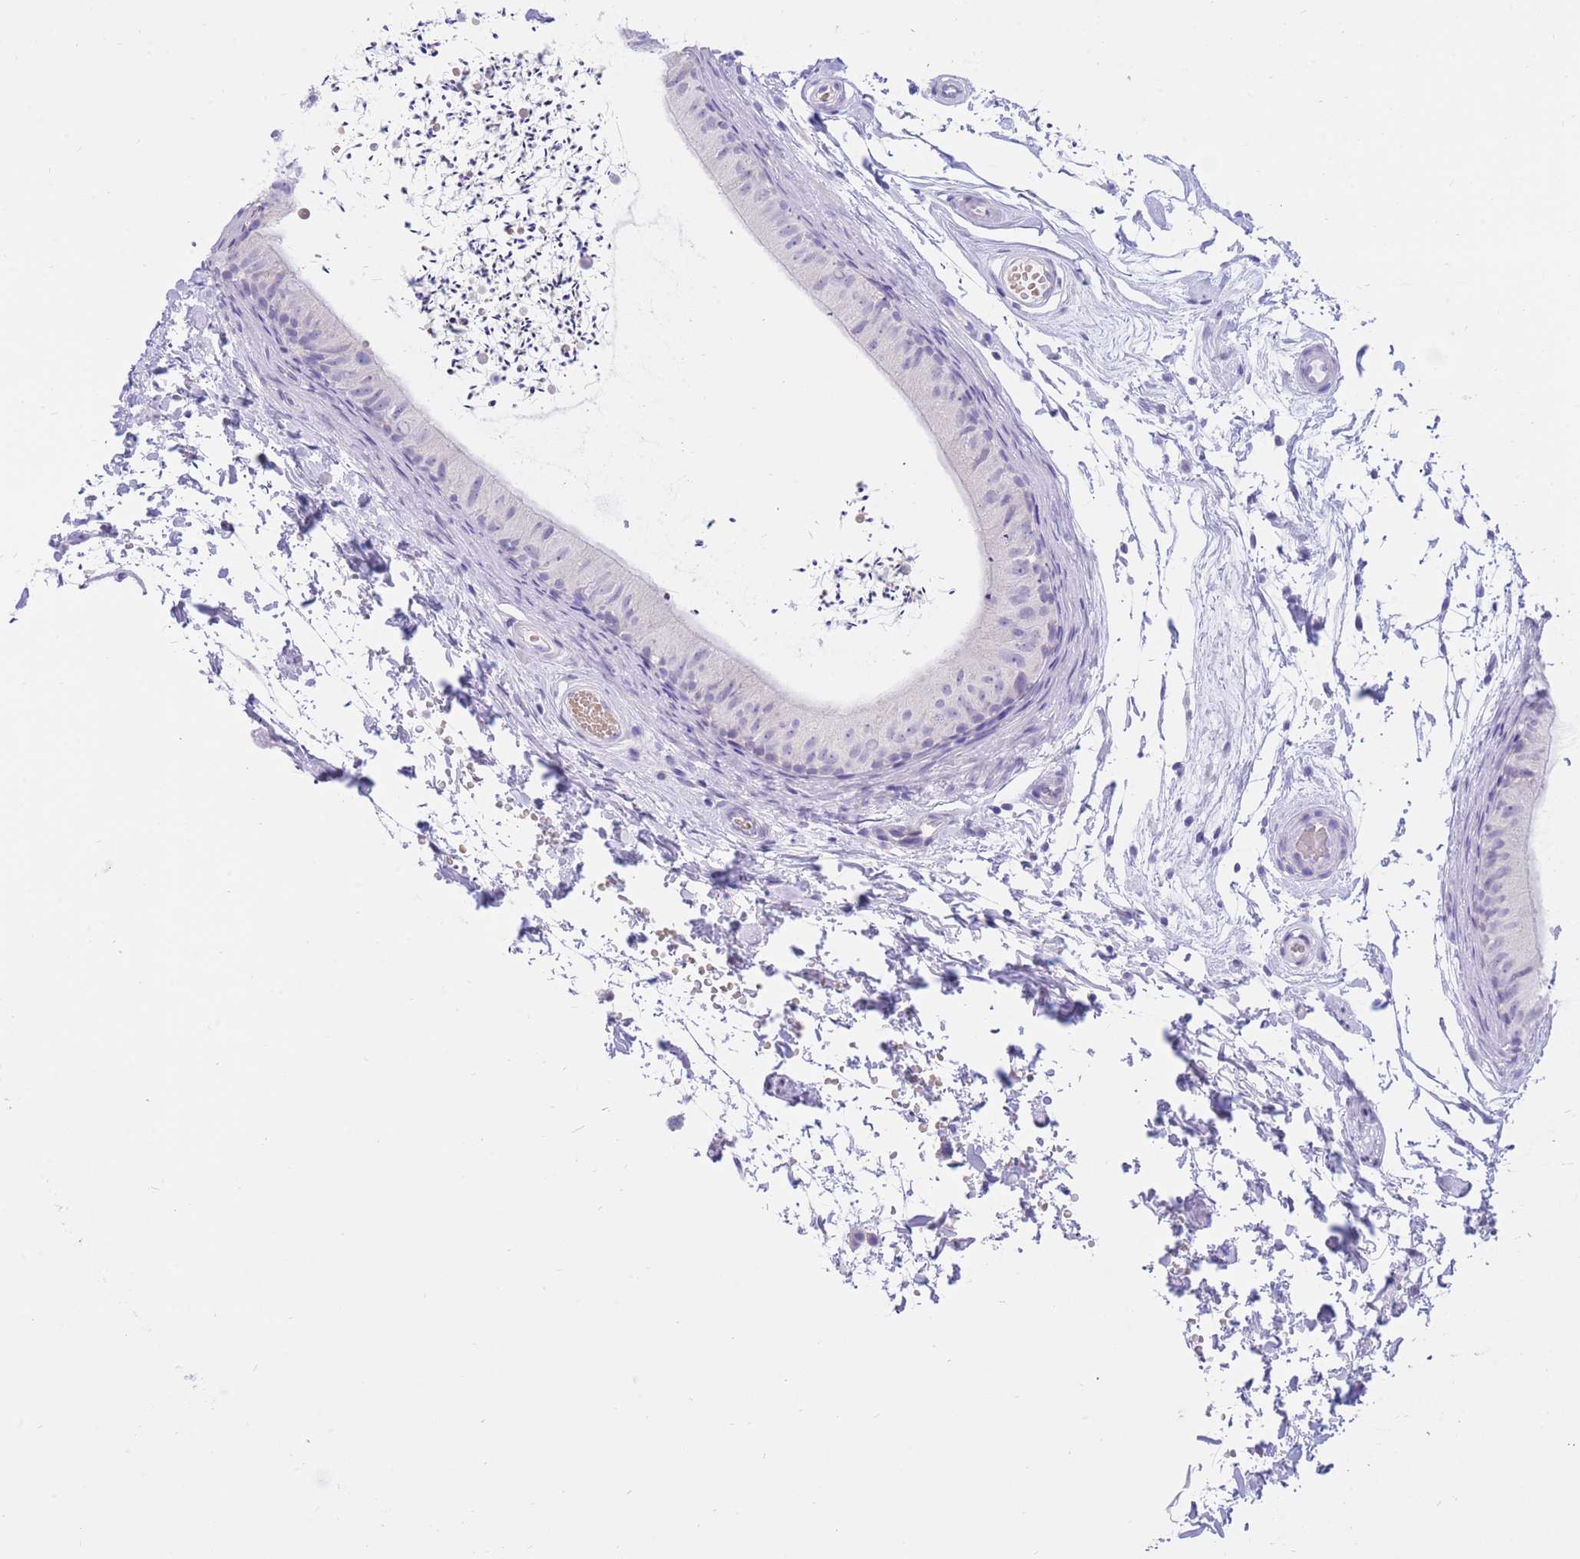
{"staining": {"intensity": "weak", "quantity": "25%-75%", "location": "cytoplasmic/membranous"}, "tissue": "epididymis", "cell_type": "Glandular cells", "image_type": "normal", "snomed": [{"axis": "morphology", "description": "Normal tissue, NOS"}, {"axis": "topography", "description": "Epididymis"}], "caption": "Protein staining exhibits weak cytoplasmic/membranous expression in approximately 25%-75% of glandular cells in unremarkable epididymis. The protein of interest is stained brown, and the nuclei are stained in blue (DAB (3,3'-diaminobenzidine) IHC with brightfield microscopy, high magnification).", "gene": "SSUH2", "patient": {"sex": "male", "age": 50}}